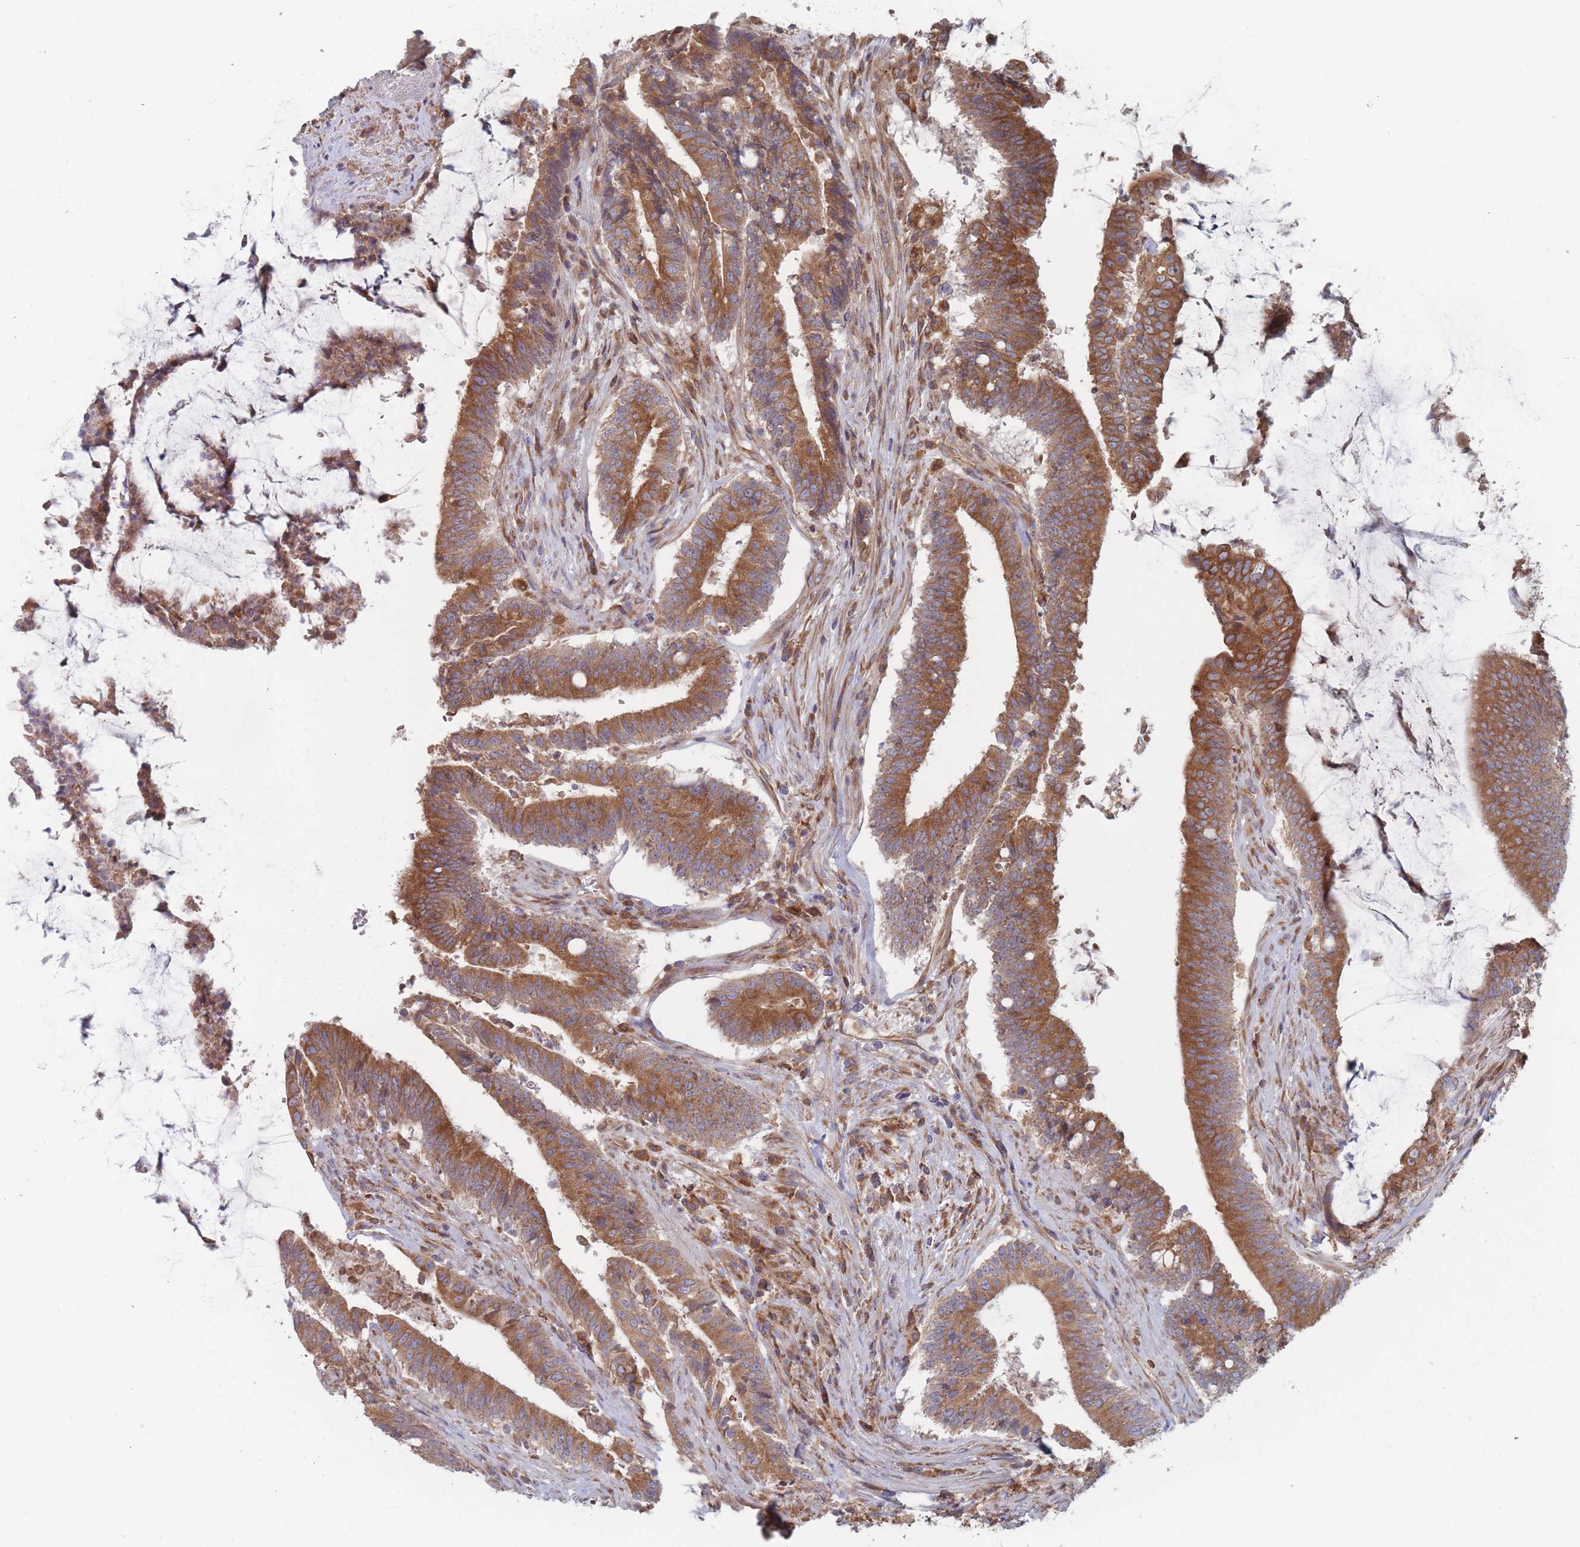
{"staining": {"intensity": "strong", "quantity": ">75%", "location": "cytoplasmic/membranous"}, "tissue": "colorectal cancer", "cell_type": "Tumor cells", "image_type": "cancer", "snomed": [{"axis": "morphology", "description": "Adenocarcinoma, NOS"}, {"axis": "topography", "description": "Colon"}], "caption": "A high-resolution micrograph shows immunohistochemistry (IHC) staining of colorectal cancer (adenocarcinoma), which displays strong cytoplasmic/membranous expression in about >75% of tumor cells. Using DAB (3,3'-diaminobenzidine) (brown) and hematoxylin (blue) stains, captured at high magnification using brightfield microscopy.", "gene": "KDSR", "patient": {"sex": "female", "age": 43}}